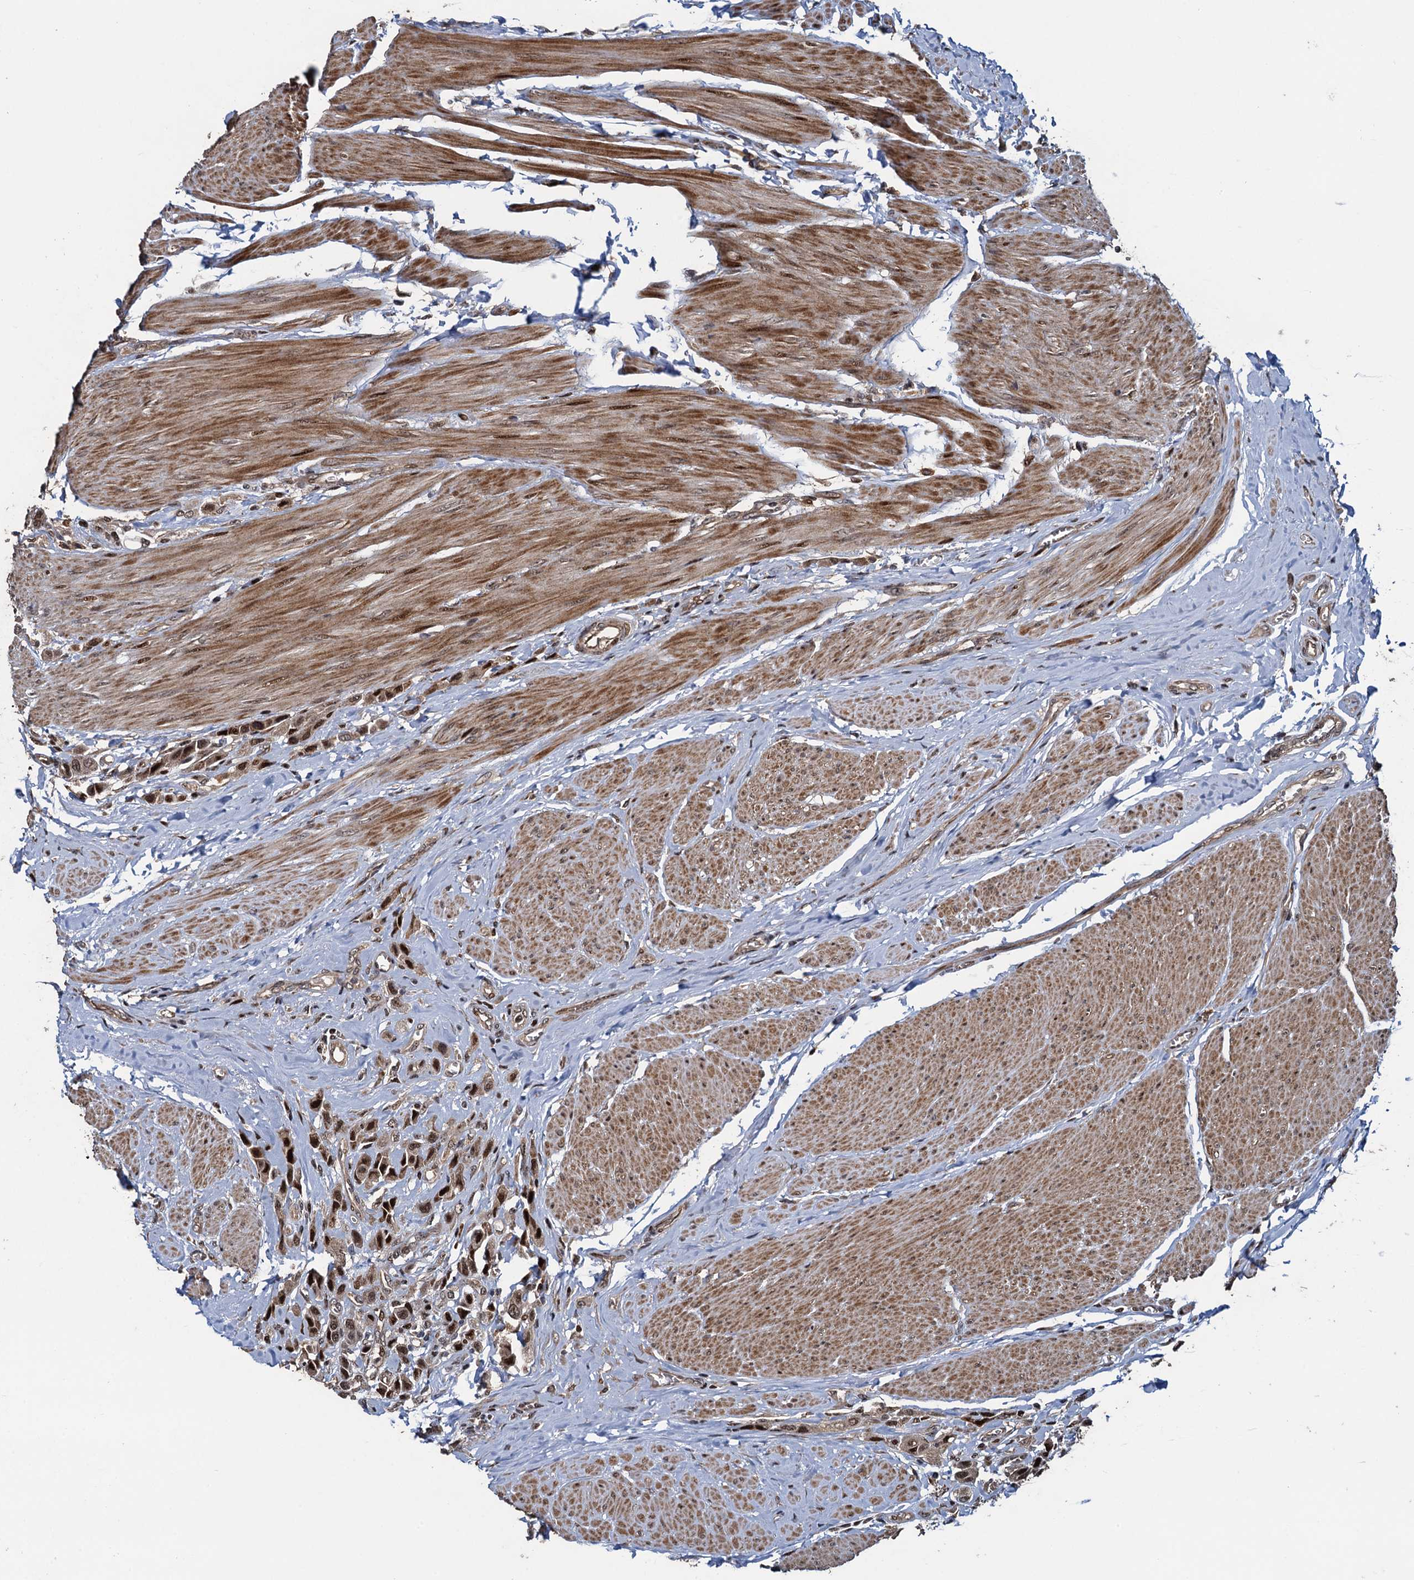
{"staining": {"intensity": "strong", "quantity": ">75%", "location": "nuclear"}, "tissue": "urothelial cancer", "cell_type": "Tumor cells", "image_type": "cancer", "snomed": [{"axis": "morphology", "description": "Urothelial carcinoma, High grade"}, {"axis": "topography", "description": "Urinary bladder"}], "caption": "Immunohistochemical staining of urothelial cancer displays high levels of strong nuclear staining in approximately >75% of tumor cells.", "gene": "ATOSA", "patient": {"sex": "male", "age": 50}}